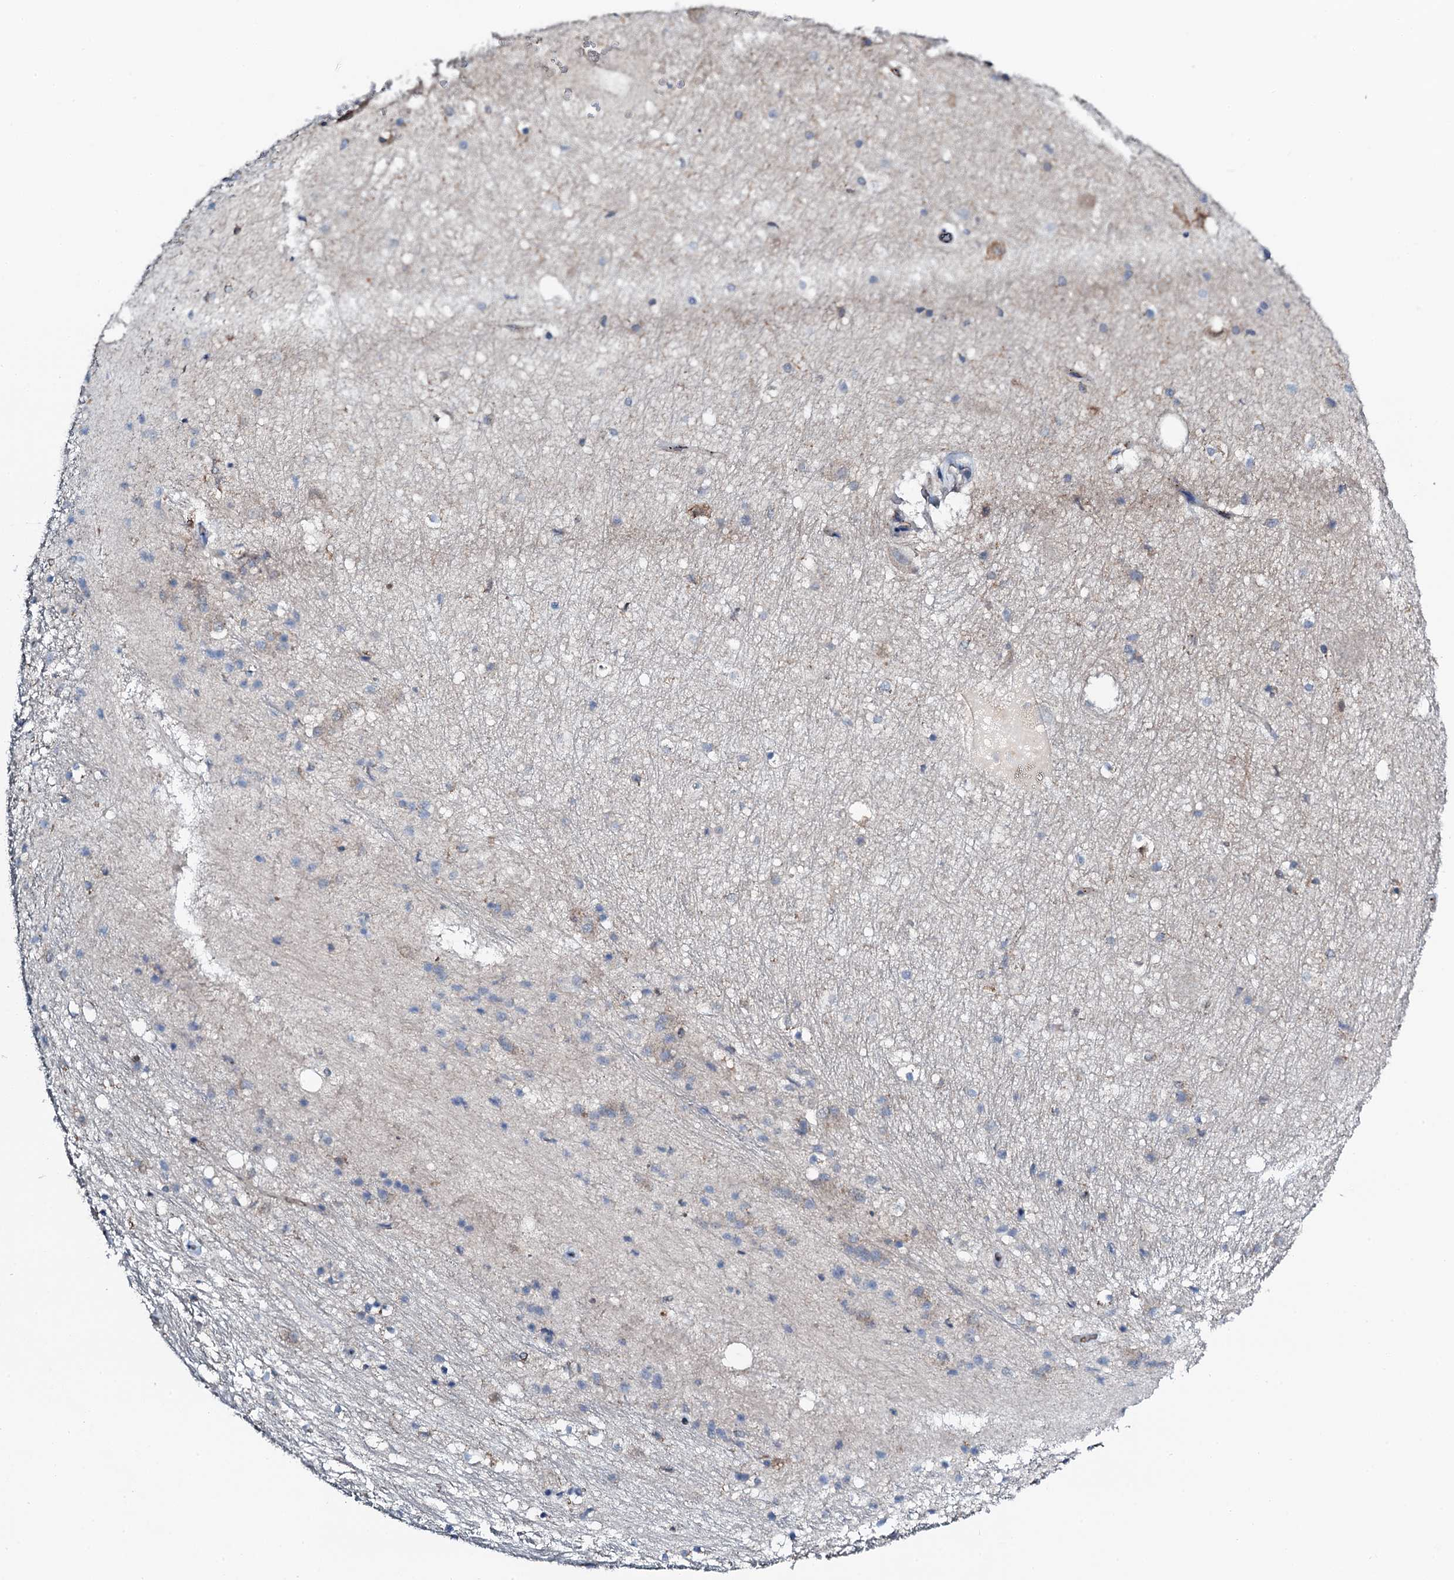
{"staining": {"intensity": "weak", "quantity": "<25%", "location": "cytoplasmic/membranous"}, "tissue": "hippocampus", "cell_type": "Glial cells", "image_type": "normal", "snomed": [{"axis": "morphology", "description": "Normal tissue, NOS"}, {"axis": "topography", "description": "Hippocampus"}], "caption": "This image is of benign hippocampus stained with IHC to label a protein in brown with the nuclei are counter-stained blue. There is no staining in glial cells. (IHC, brightfield microscopy, high magnification).", "gene": "GRK2", "patient": {"sex": "female", "age": 52}}